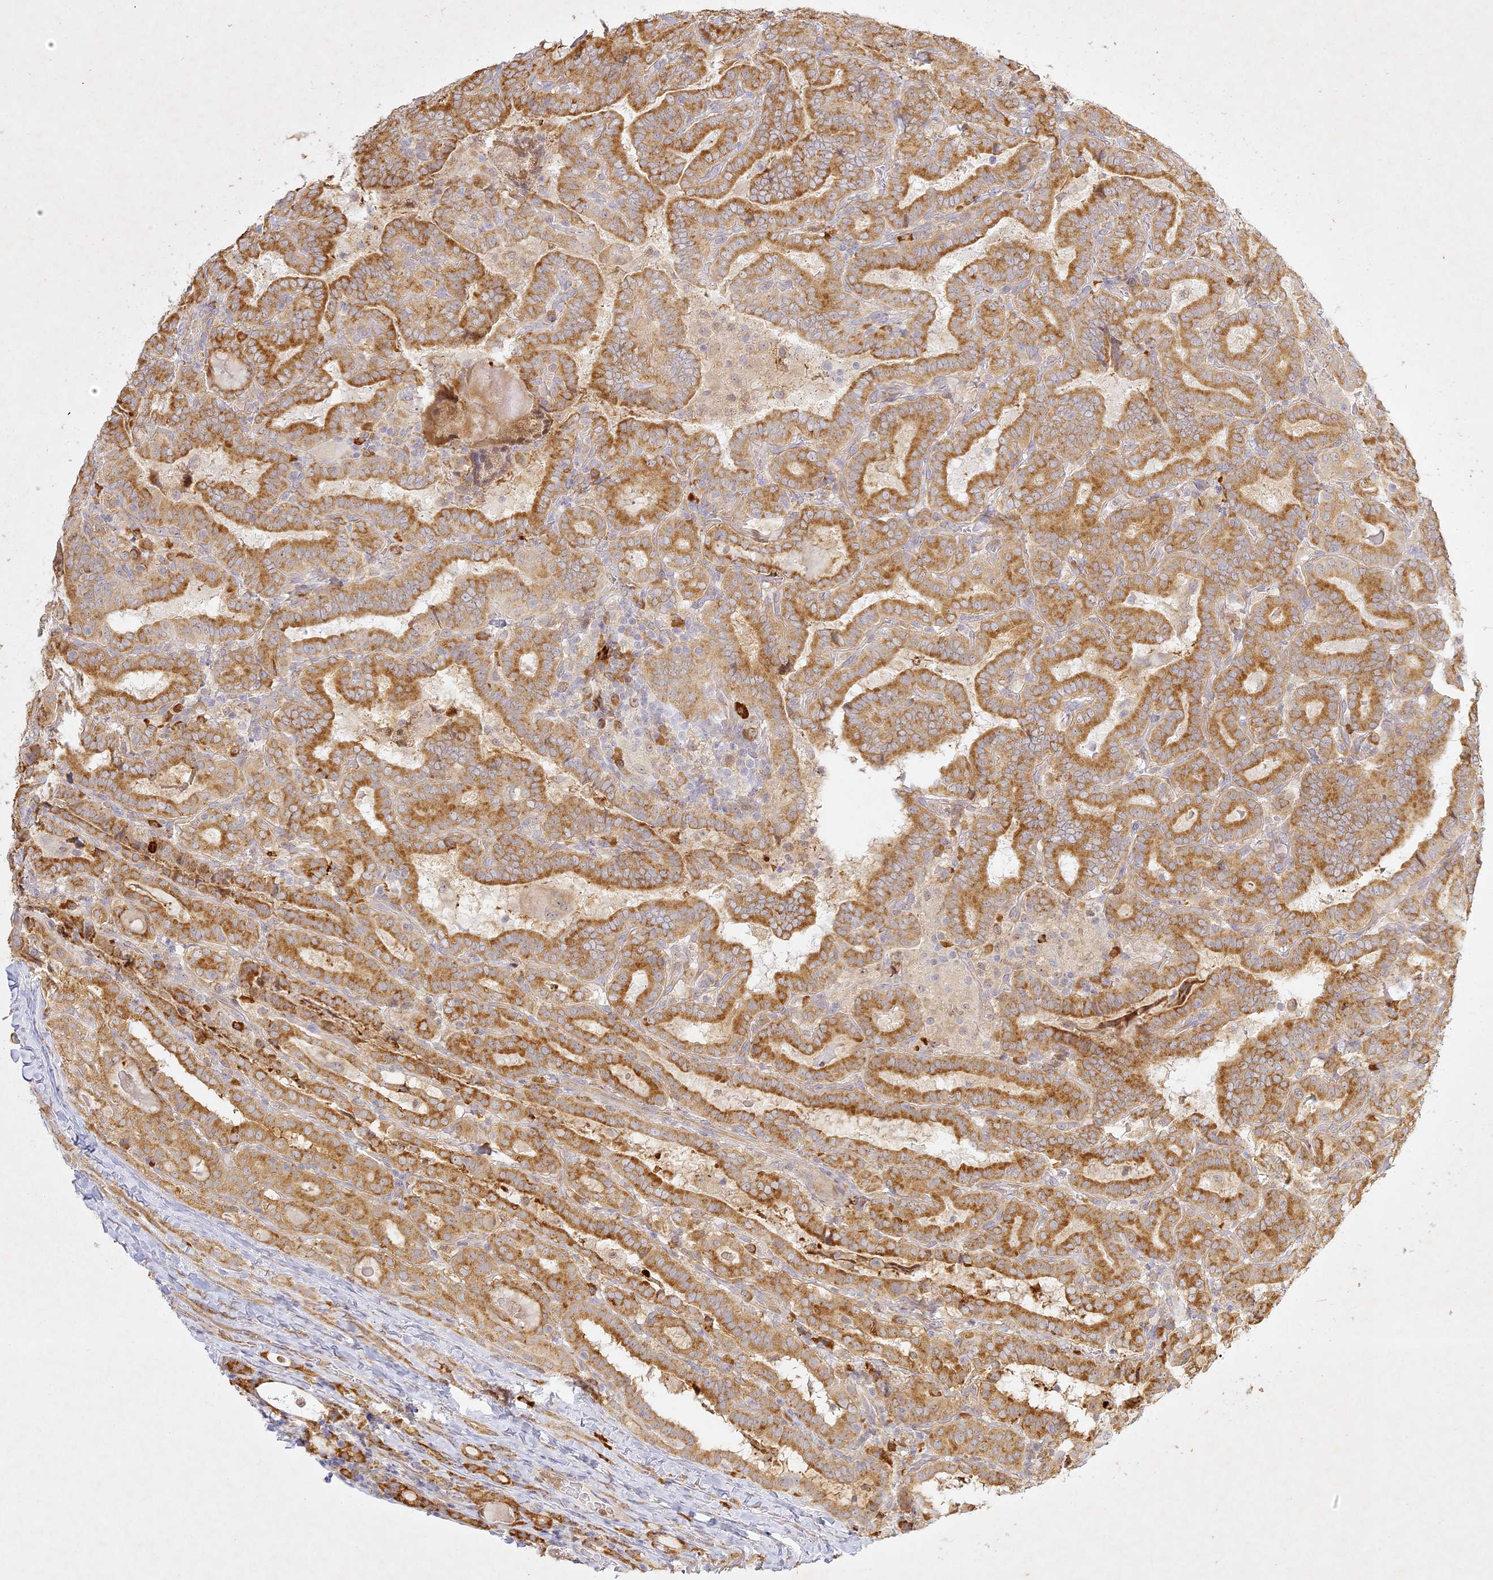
{"staining": {"intensity": "moderate", "quantity": ">75%", "location": "cytoplasmic/membranous"}, "tissue": "thyroid cancer", "cell_type": "Tumor cells", "image_type": "cancer", "snomed": [{"axis": "morphology", "description": "Papillary adenocarcinoma, NOS"}, {"axis": "topography", "description": "Thyroid gland"}], "caption": "Tumor cells exhibit medium levels of moderate cytoplasmic/membranous staining in approximately >75% of cells in human thyroid papillary adenocarcinoma.", "gene": "SLC30A5", "patient": {"sex": "female", "age": 72}}